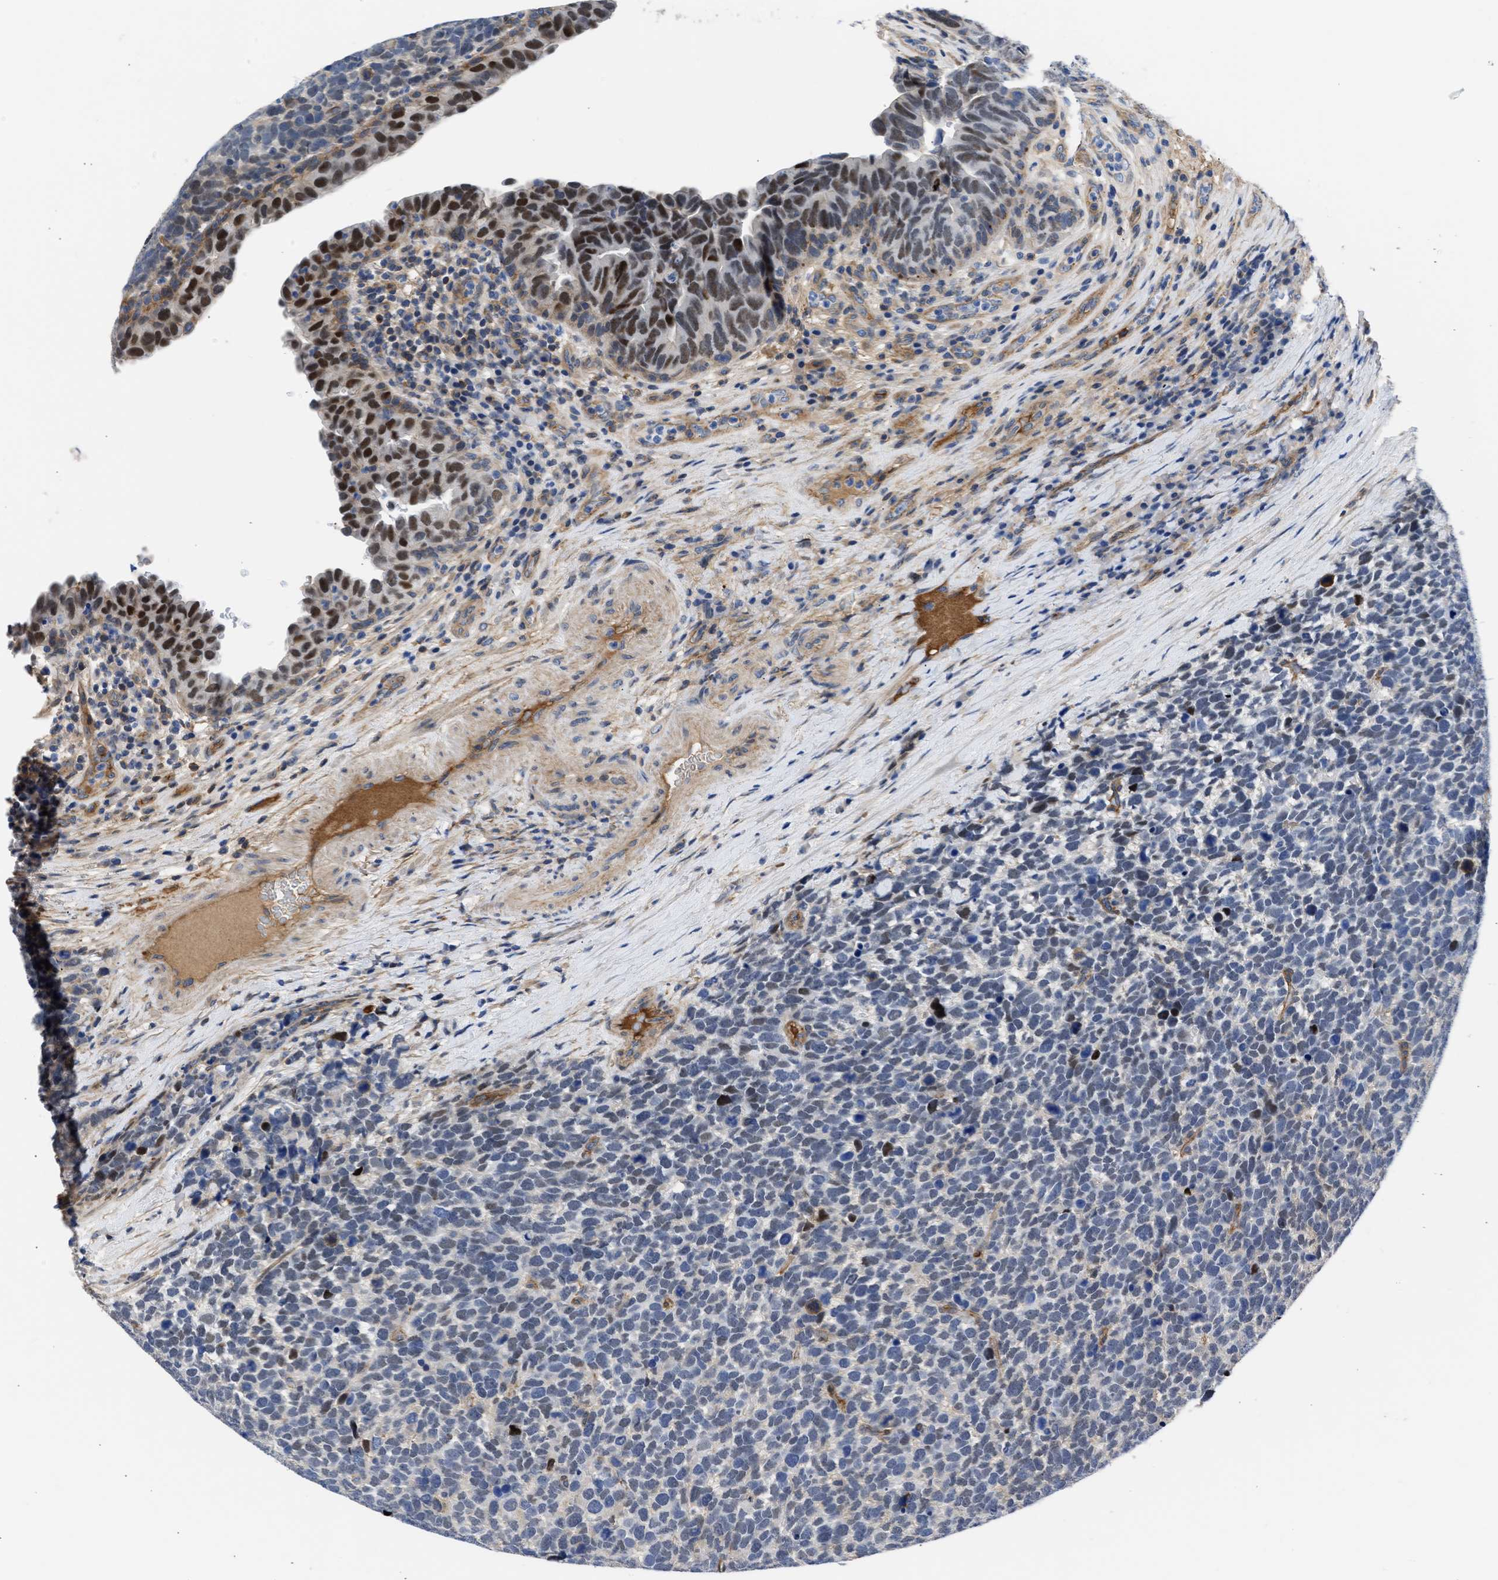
{"staining": {"intensity": "moderate", "quantity": "<25%", "location": "nuclear"}, "tissue": "urothelial cancer", "cell_type": "Tumor cells", "image_type": "cancer", "snomed": [{"axis": "morphology", "description": "Urothelial carcinoma, High grade"}, {"axis": "topography", "description": "Urinary bladder"}], "caption": "This image reveals immunohistochemistry staining of urothelial cancer, with low moderate nuclear expression in about <25% of tumor cells.", "gene": "MAS1L", "patient": {"sex": "female", "age": 82}}